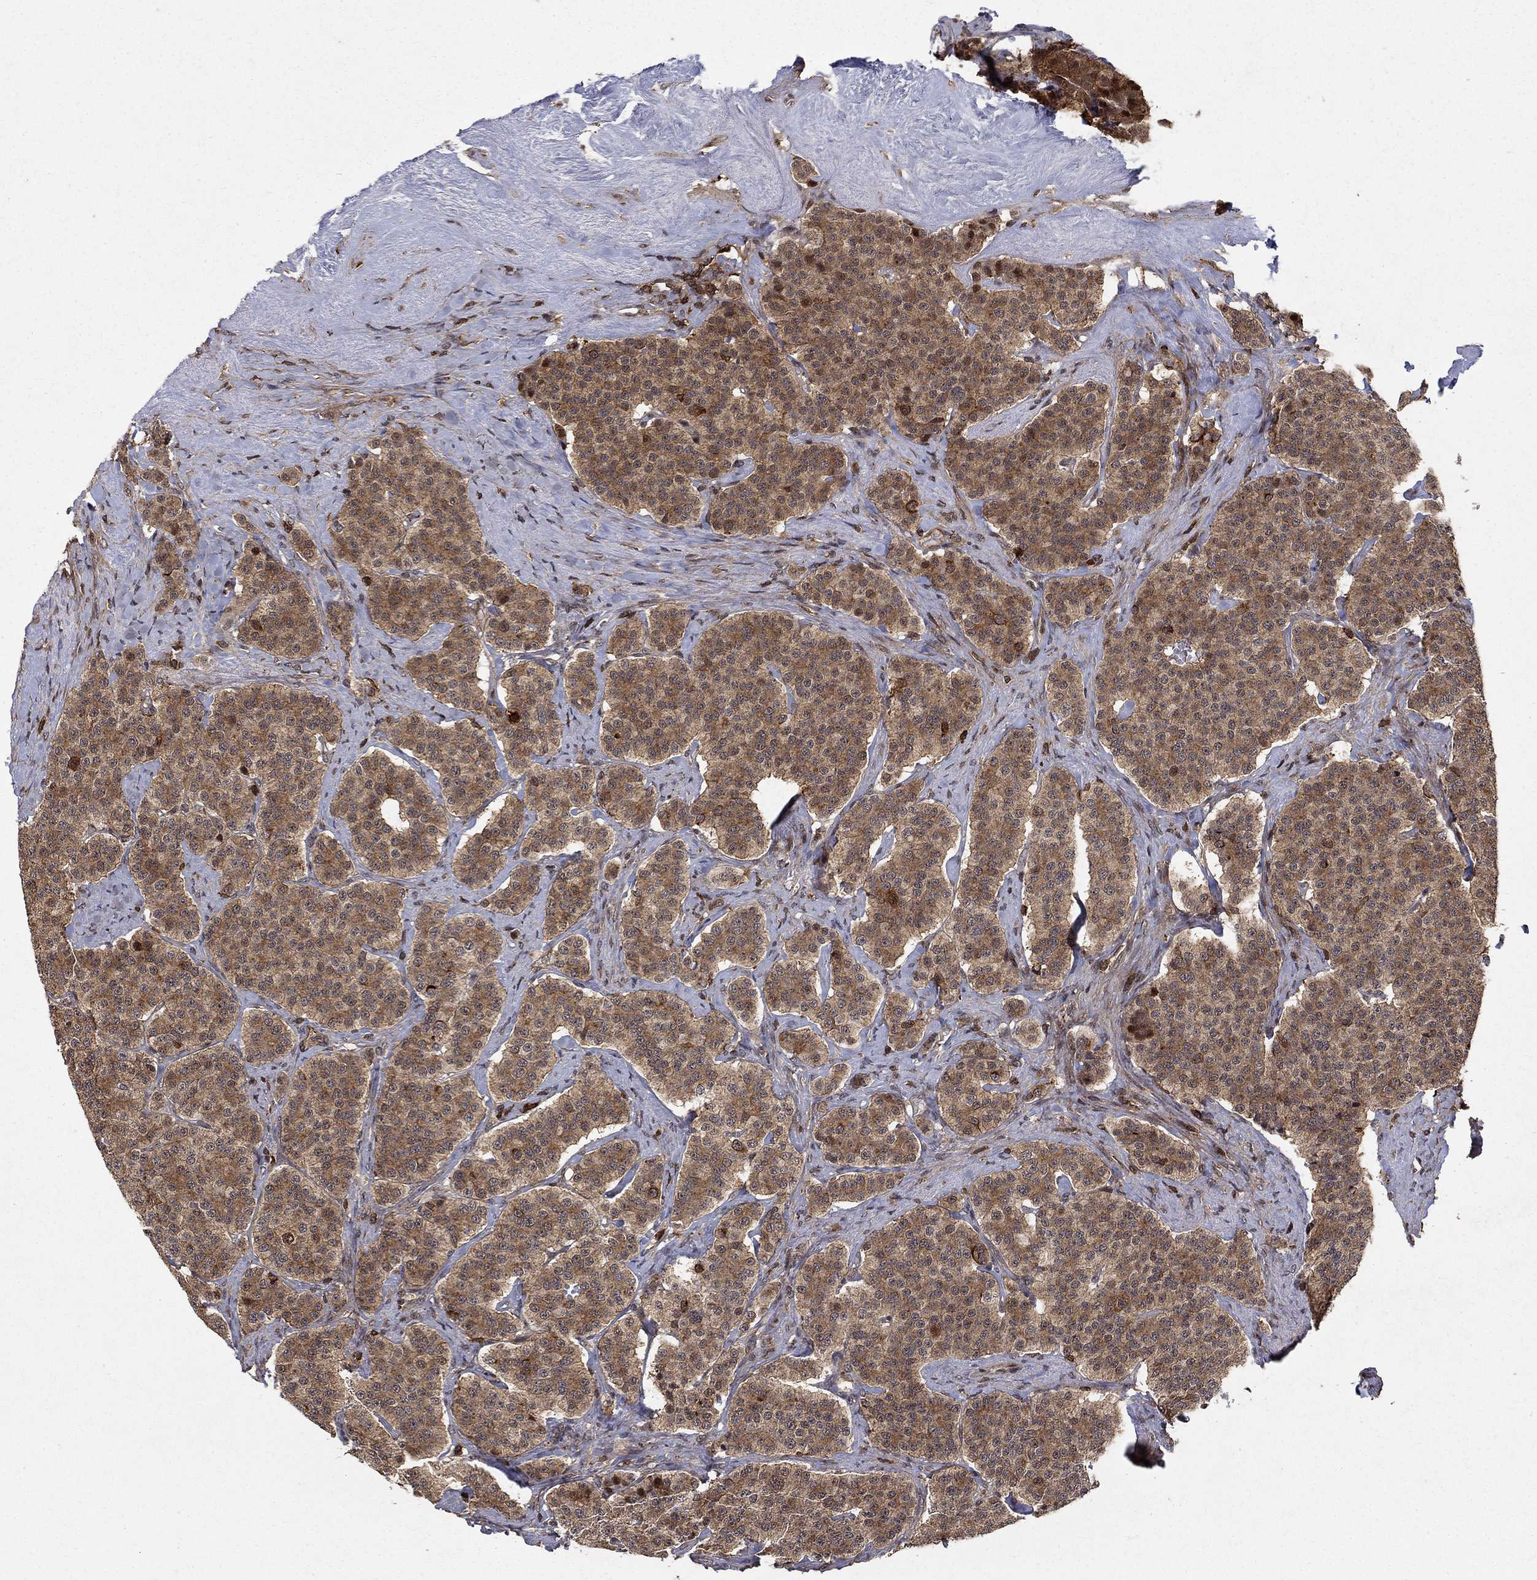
{"staining": {"intensity": "moderate", "quantity": ">75%", "location": "cytoplasmic/membranous"}, "tissue": "carcinoid", "cell_type": "Tumor cells", "image_type": "cancer", "snomed": [{"axis": "morphology", "description": "Carcinoid, malignant, NOS"}, {"axis": "topography", "description": "Small intestine"}], "caption": "The histopathology image shows staining of carcinoid (malignant), revealing moderate cytoplasmic/membranous protein staining (brown color) within tumor cells.", "gene": "CCDC66", "patient": {"sex": "female", "age": 58}}